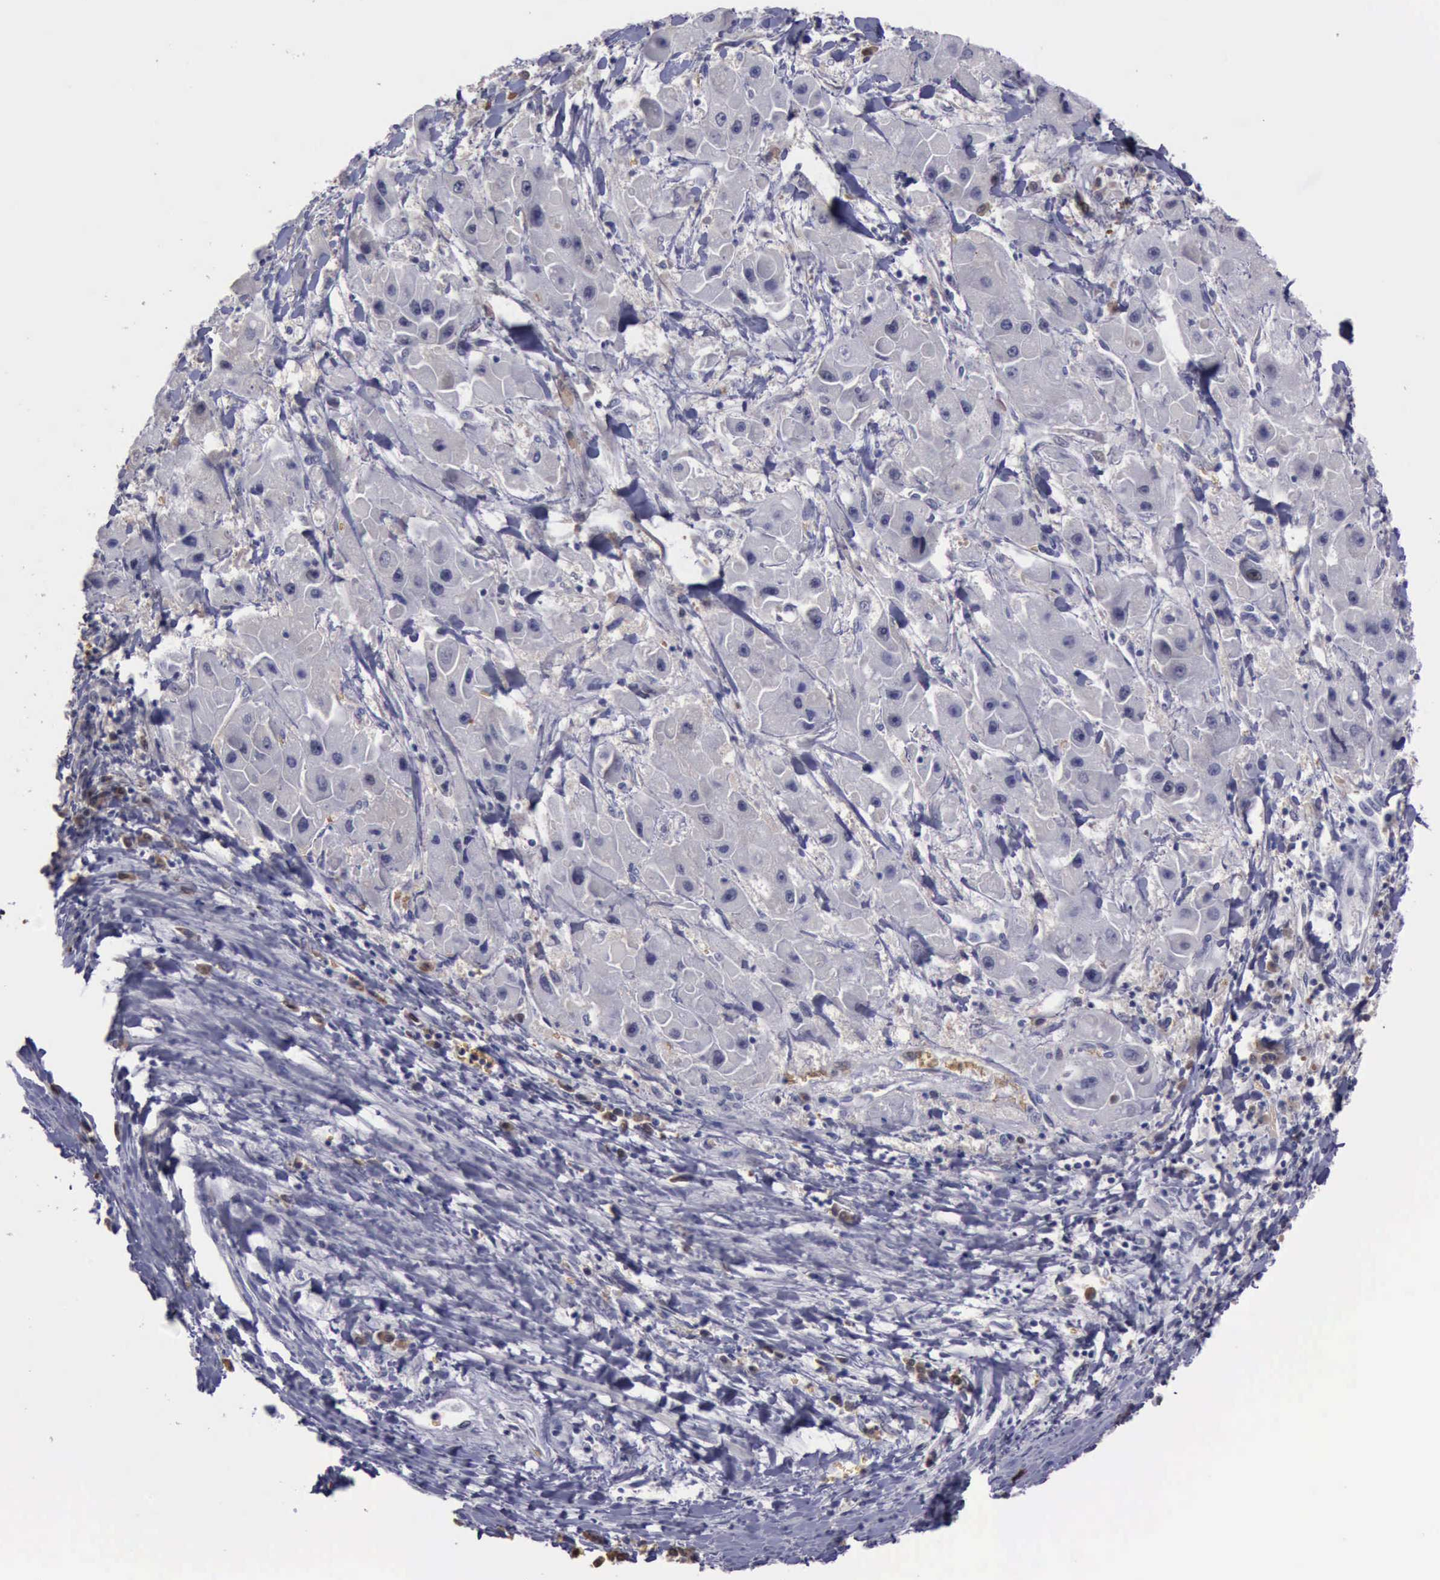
{"staining": {"intensity": "negative", "quantity": "none", "location": "none"}, "tissue": "liver cancer", "cell_type": "Tumor cells", "image_type": "cancer", "snomed": [{"axis": "morphology", "description": "Carcinoma, Hepatocellular, NOS"}, {"axis": "topography", "description": "Liver"}], "caption": "Micrograph shows no protein expression in tumor cells of liver cancer (hepatocellular carcinoma) tissue.", "gene": "CEP128", "patient": {"sex": "male", "age": 24}}